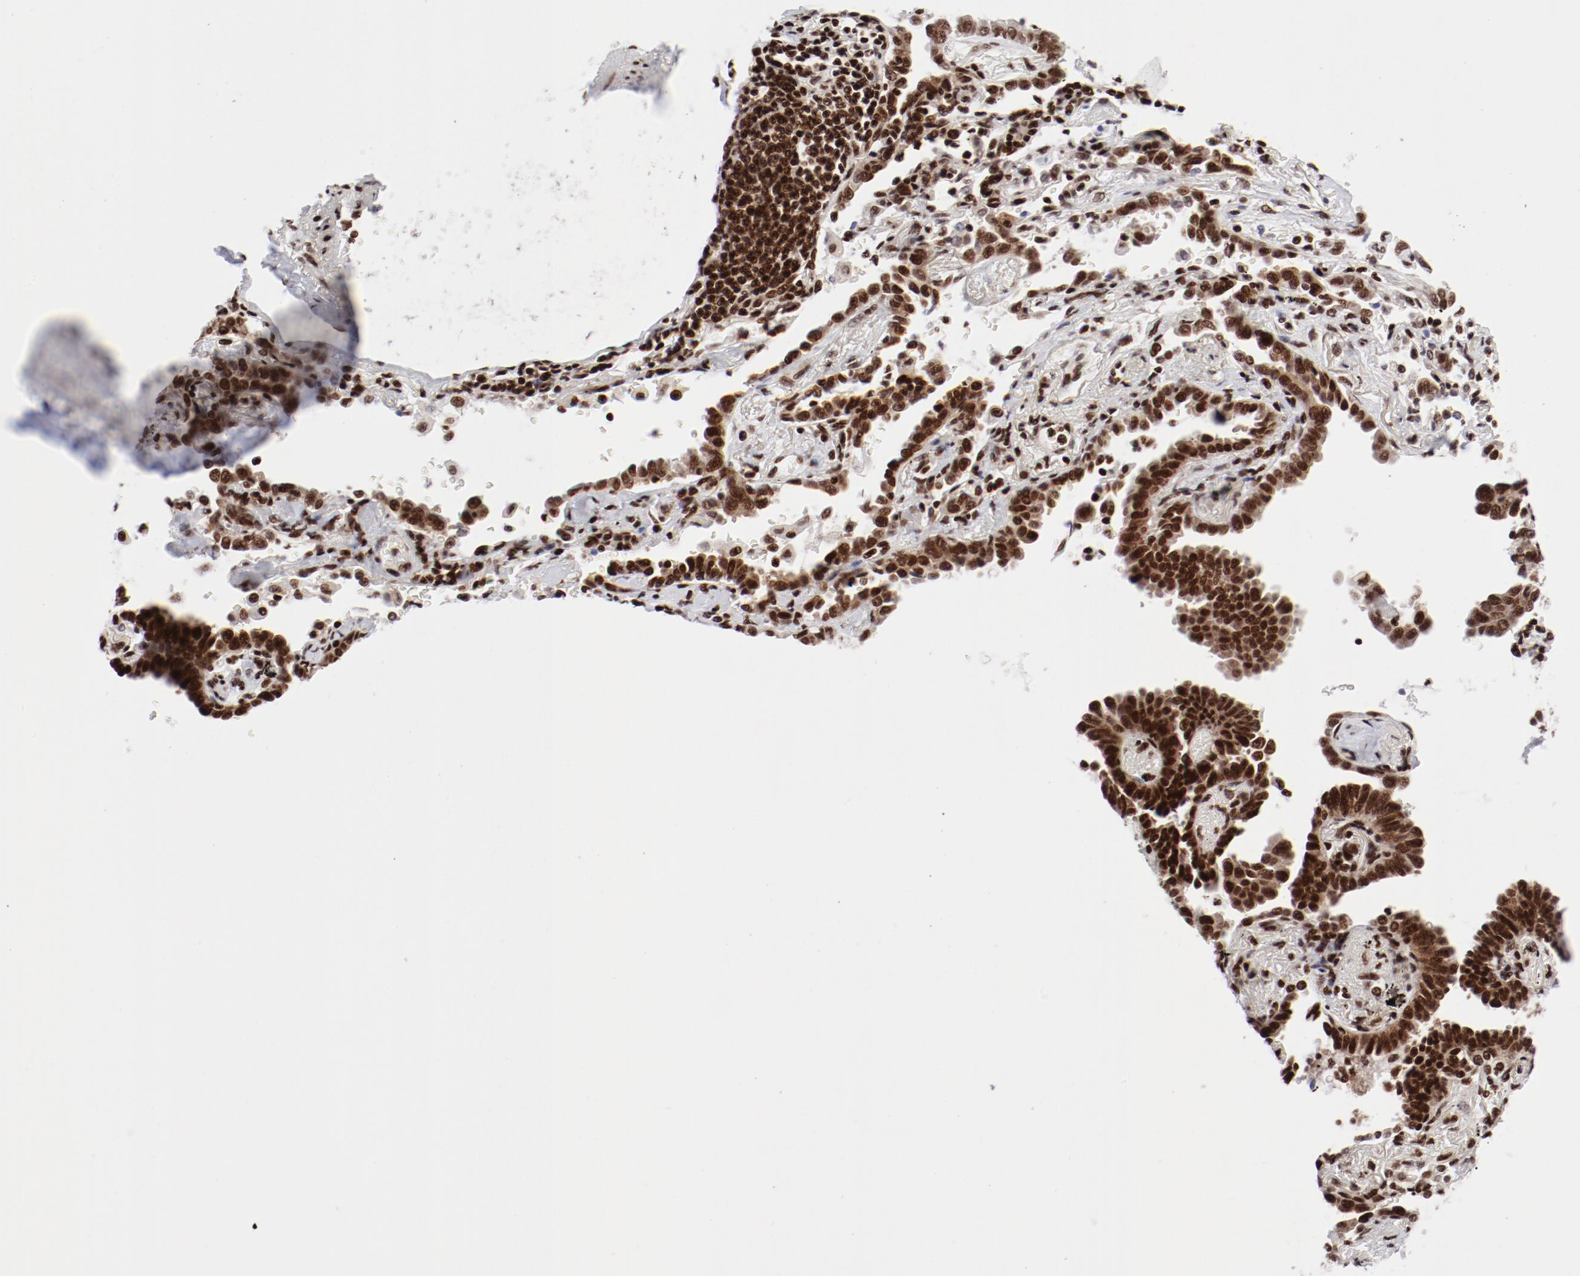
{"staining": {"intensity": "strong", "quantity": ">75%", "location": "nuclear"}, "tissue": "lung cancer", "cell_type": "Tumor cells", "image_type": "cancer", "snomed": [{"axis": "morphology", "description": "Adenocarcinoma, NOS"}, {"axis": "topography", "description": "Lung"}], "caption": "Tumor cells exhibit strong nuclear expression in about >75% of cells in lung cancer (adenocarcinoma).", "gene": "NFYB", "patient": {"sex": "female", "age": 64}}